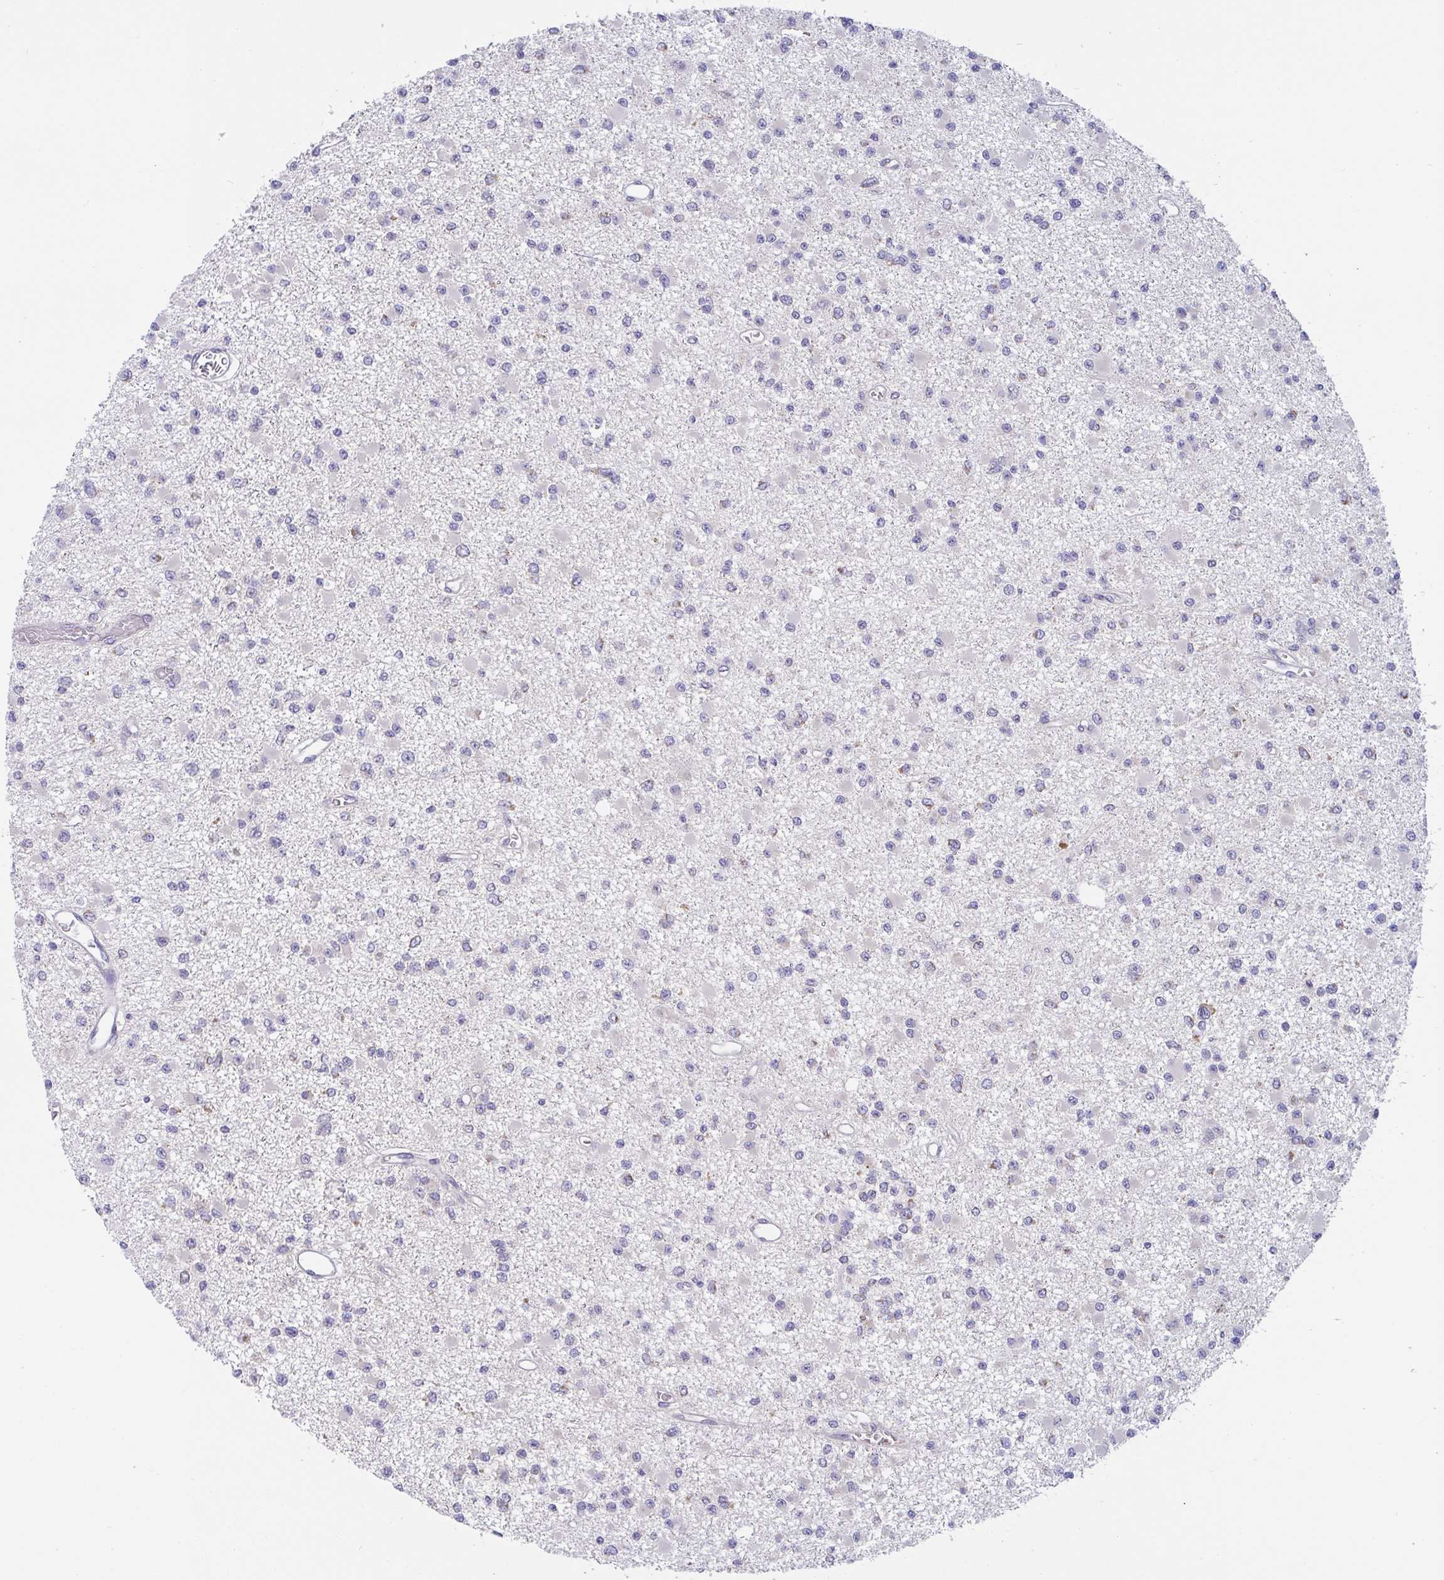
{"staining": {"intensity": "negative", "quantity": "none", "location": "none"}, "tissue": "glioma", "cell_type": "Tumor cells", "image_type": "cancer", "snomed": [{"axis": "morphology", "description": "Glioma, malignant, Low grade"}, {"axis": "topography", "description": "Brain"}], "caption": "Micrograph shows no protein expression in tumor cells of glioma tissue. (DAB (3,3'-diaminobenzidine) IHC visualized using brightfield microscopy, high magnification).", "gene": "MRPS2", "patient": {"sex": "female", "age": 22}}